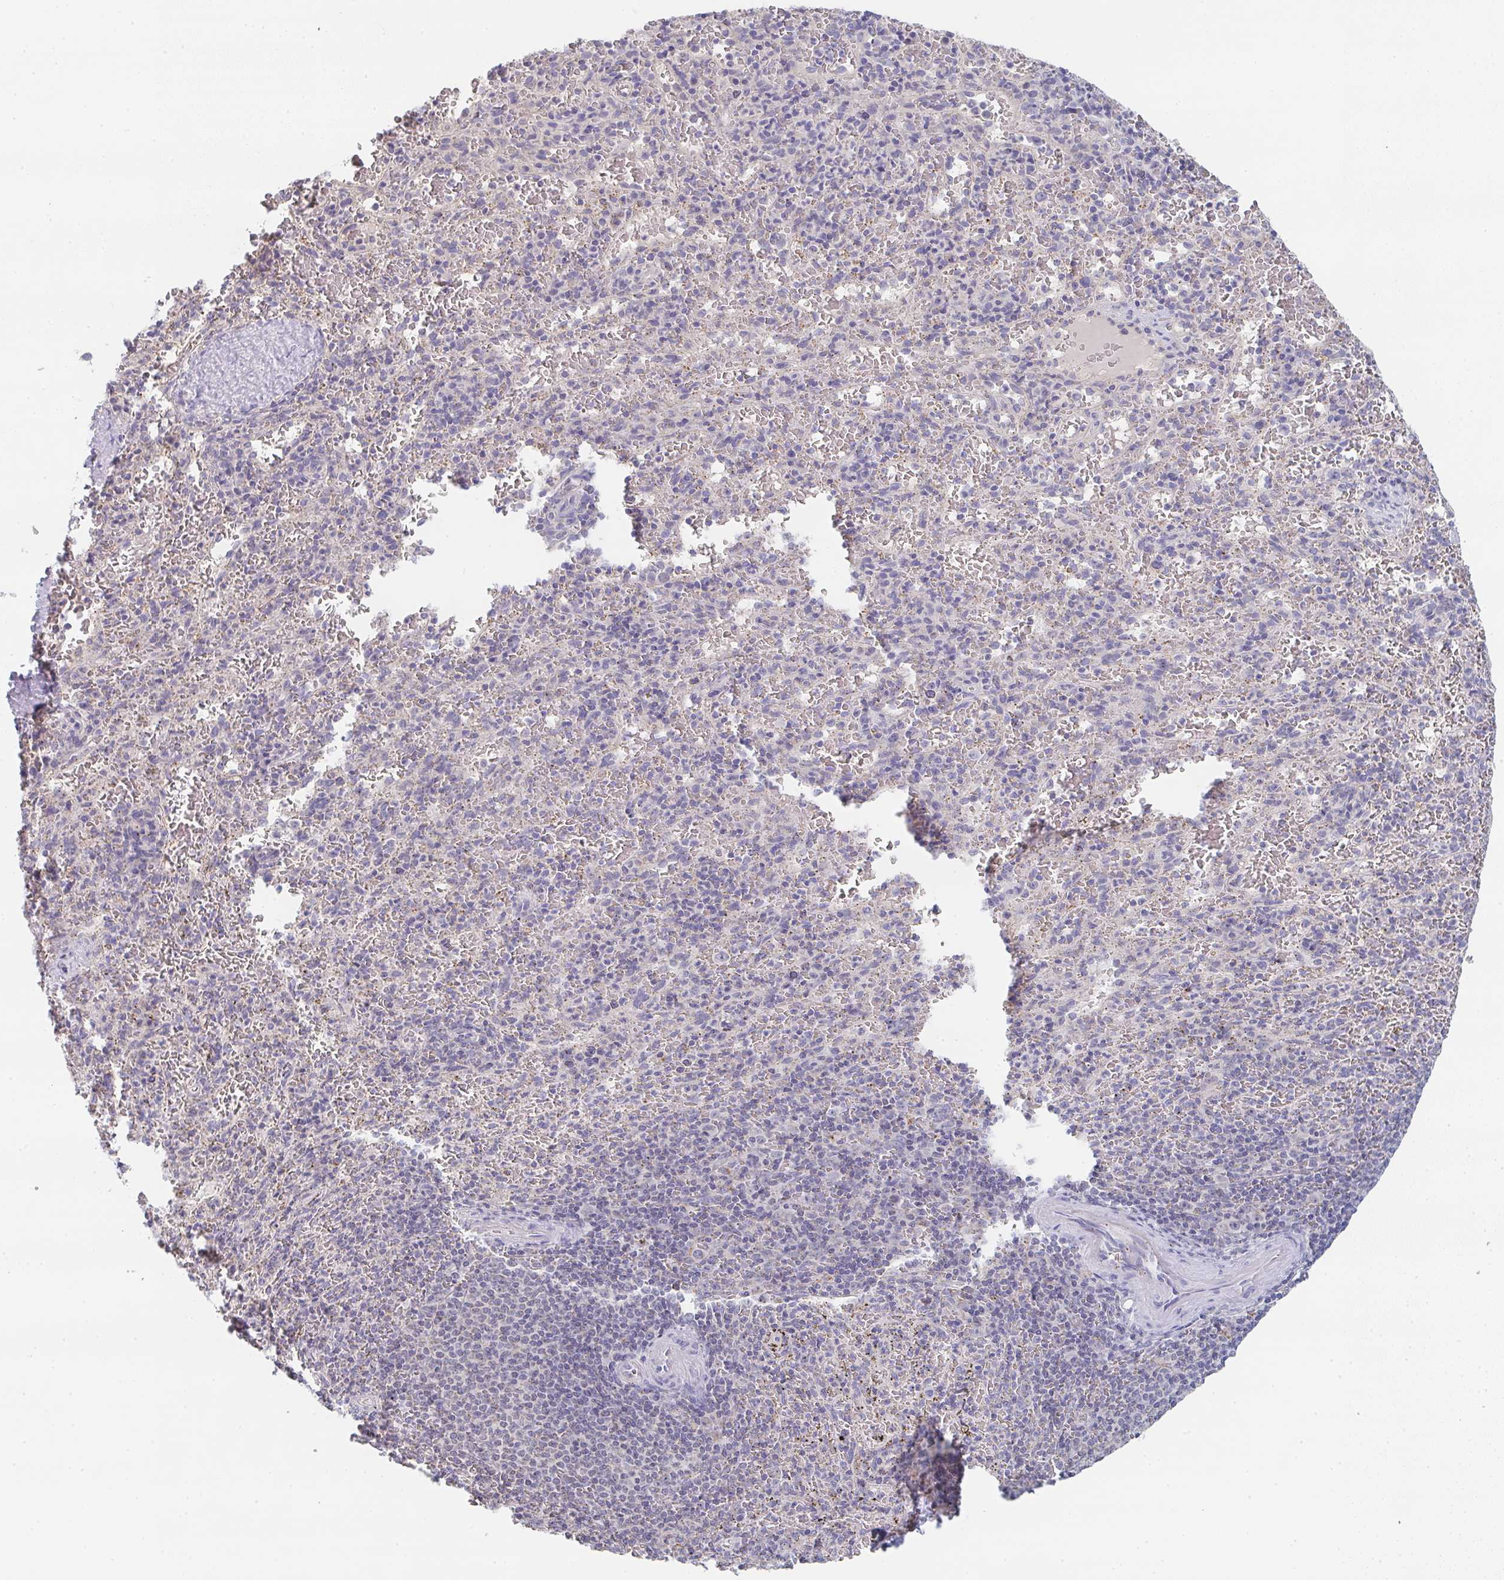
{"staining": {"intensity": "negative", "quantity": "none", "location": "none"}, "tissue": "spleen", "cell_type": "Cells in red pulp", "image_type": "normal", "snomed": [{"axis": "morphology", "description": "Normal tissue, NOS"}, {"axis": "topography", "description": "Spleen"}], "caption": "An image of spleen stained for a protein exhibits no brown staining in cells in red pulp. (Immunohistochemistry (ihc), brightfield microscopy, high magnification).", "gene": "CHMP5", "patient": {"sex": "male", "age": 57}}